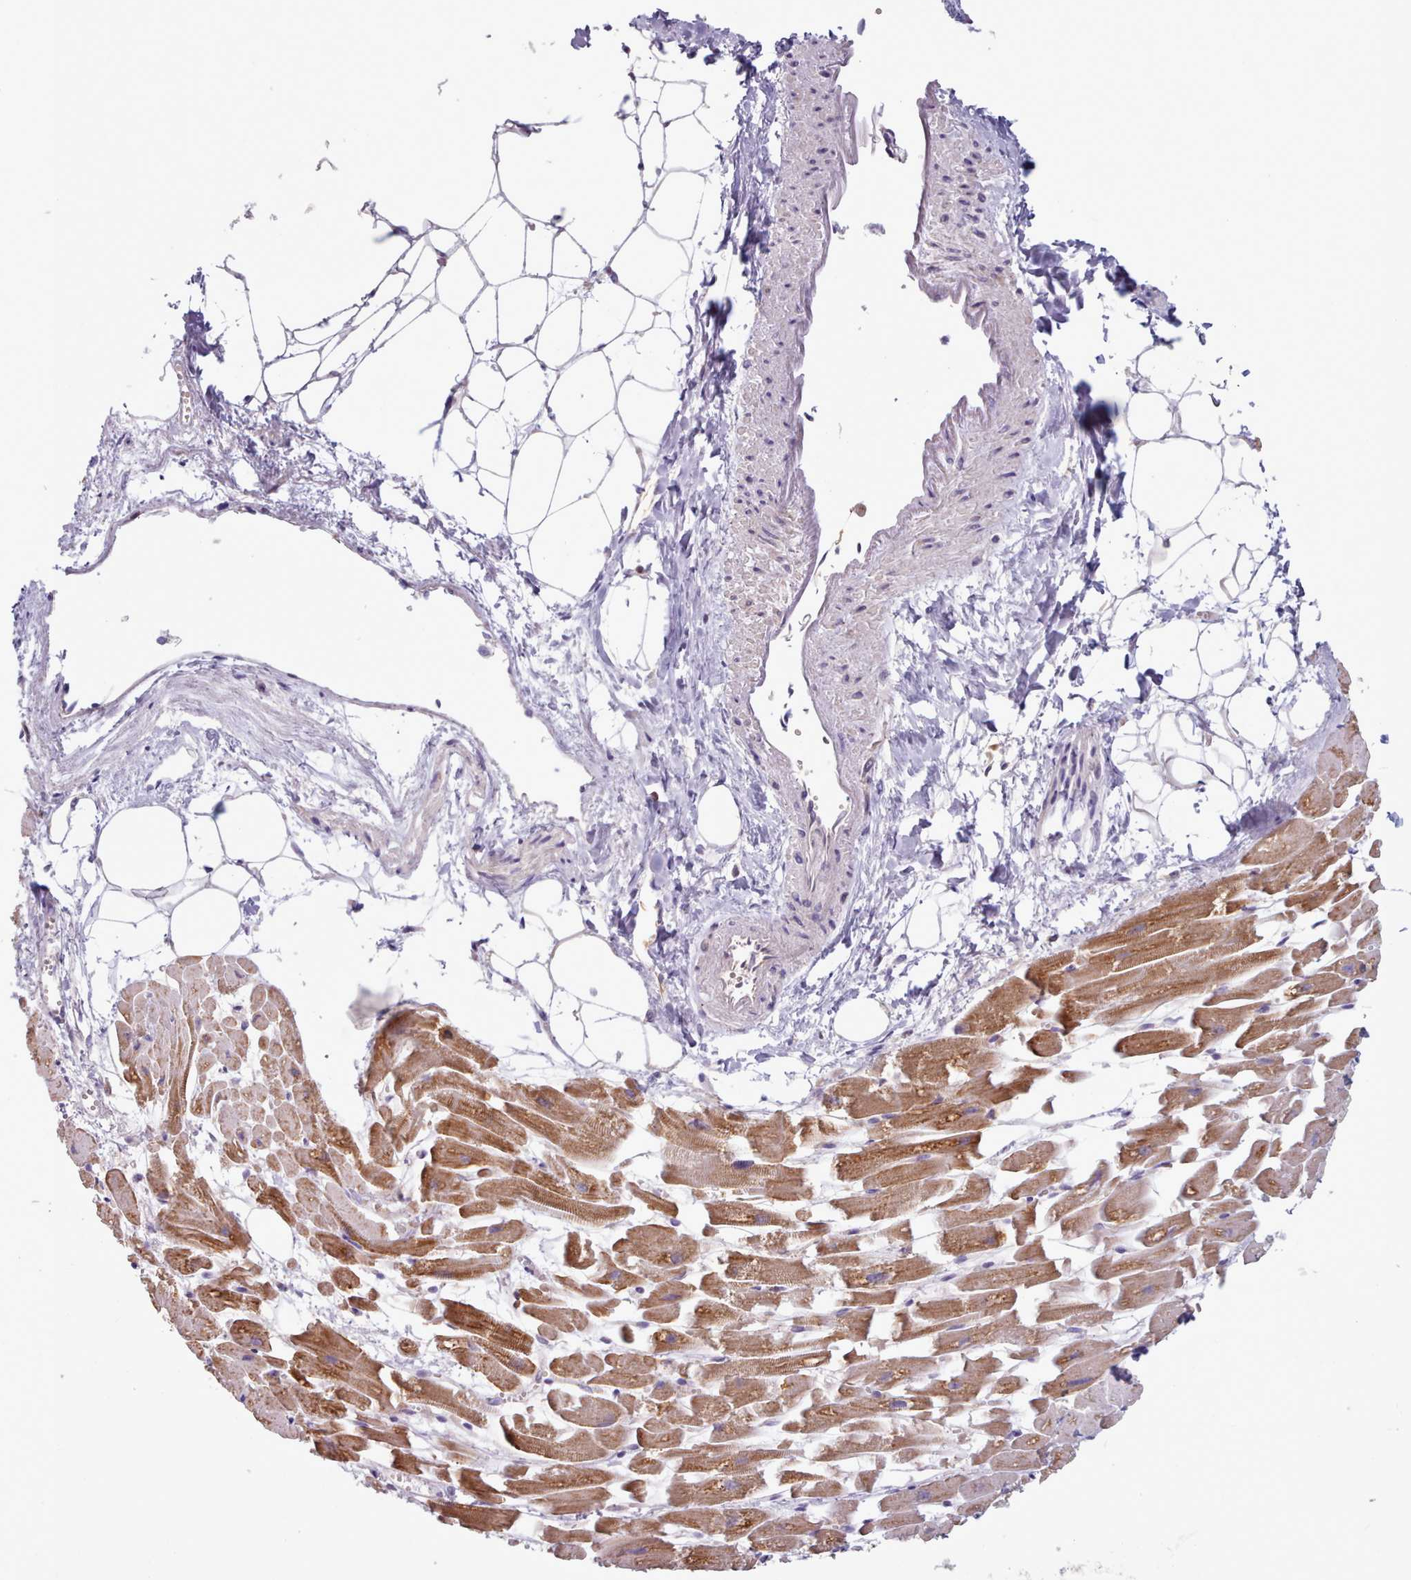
{"staining": {"intensity": "moderate", "quantity": ">75%", "location": "cytoplasmic/membranous"}, "tissue": "heart muscle", "cell_type": "Cardiomyocytes", "image_type": "normal", "snomed": [{"axis": "morphology", "description": "Normal tissue, NOS"}, {"axis": "topography", "description": "Heart"}], "caption": "Immunohistochemistry (IHC) staining of unremarkable heart muscle, which demonstrates medium levels of moderate cytoplasmic/membranous positivity in approximately >75% of cardiomyocytes indicating moderate cytoplasmic/membranous protein positivity. The staining was performed using DAB (brown) for protein detection and nuclei were counterstained in hematoxylin (blue).", "gene": "CRYBG1", "patient": {"sex": "female", "age": 64}}